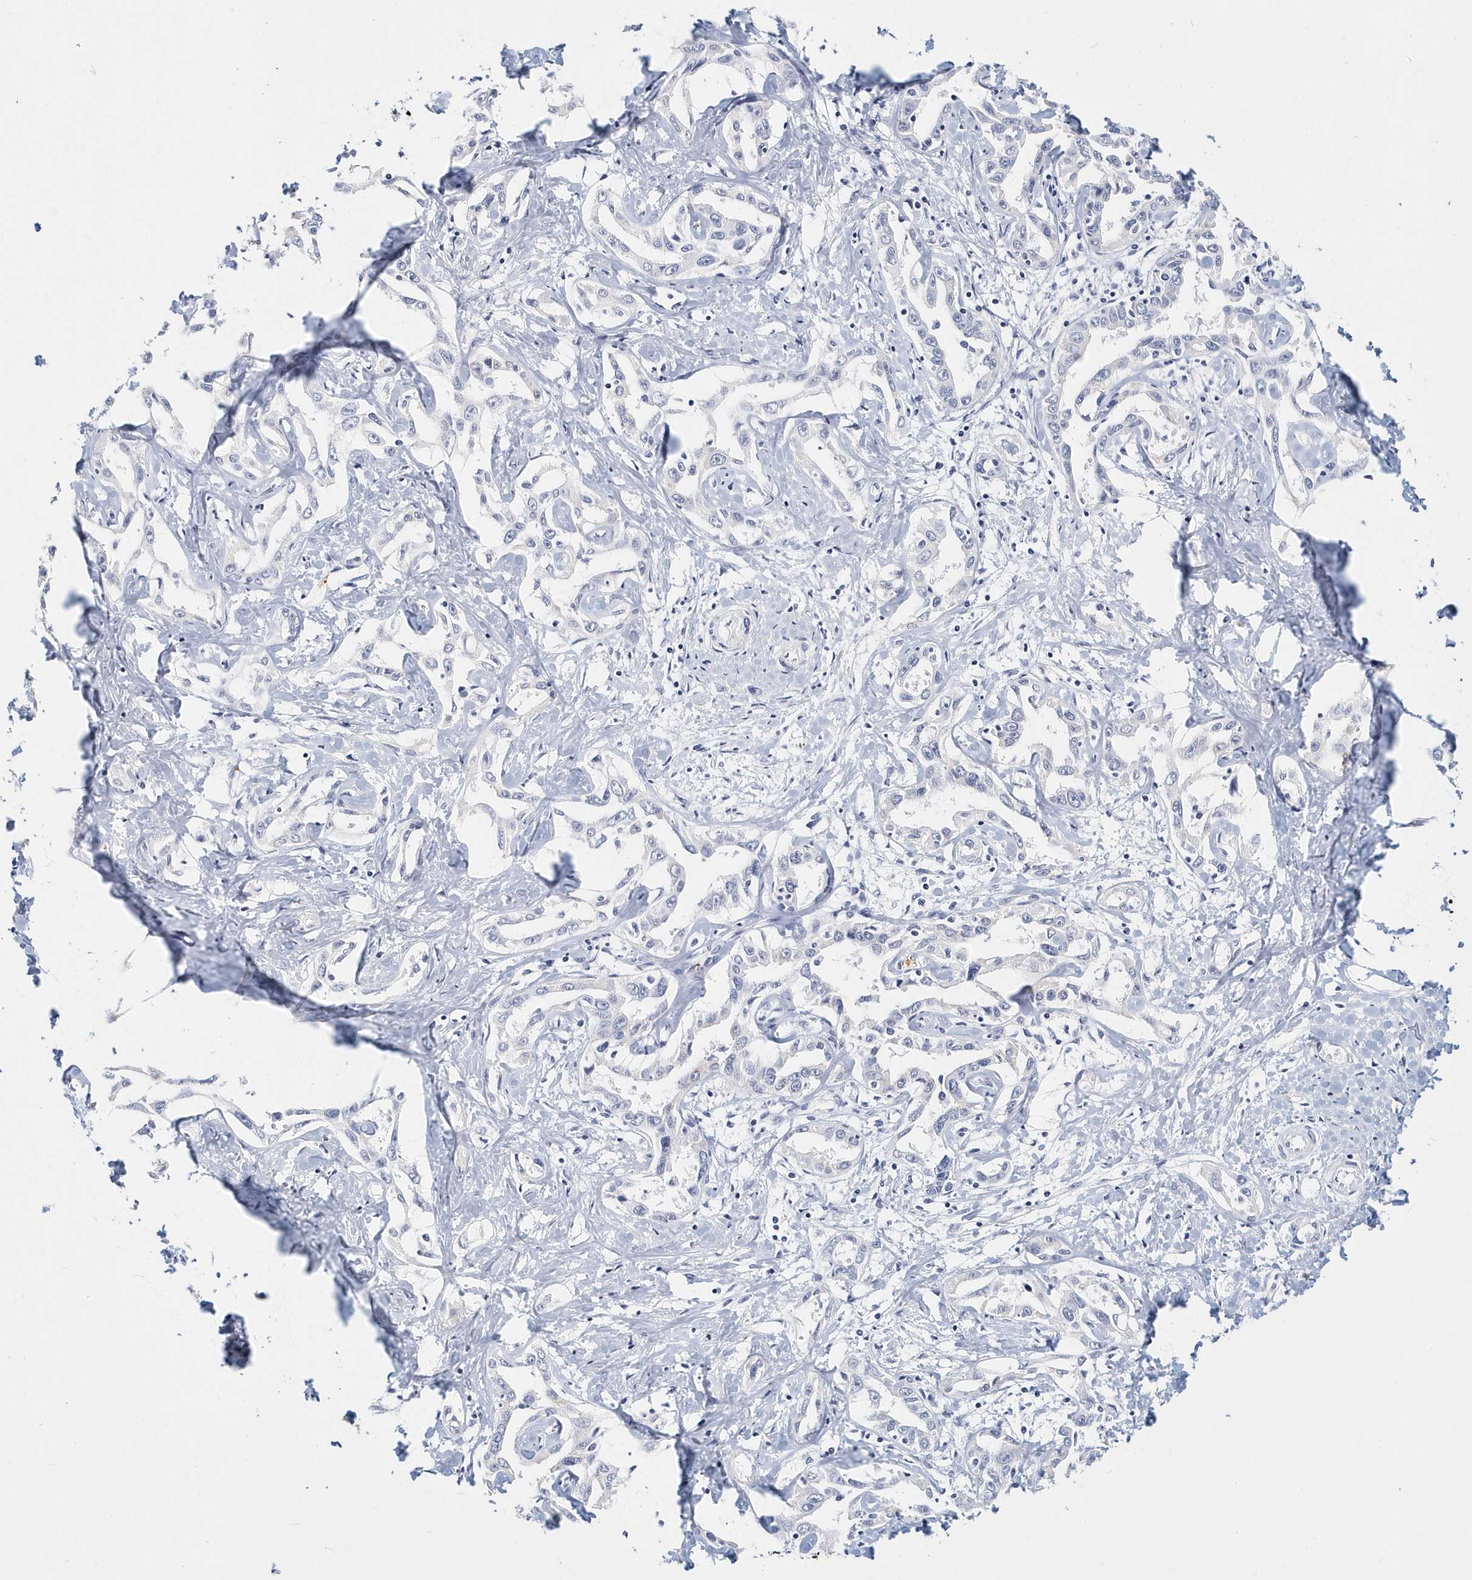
{"staining": {"intensity": "negative", "quantity": "none", "location": "none"}, "tissue": "liver cancer", "cell_type": "Tumor cells", "image_type": "cancer", "snomed": [{"axis": "morphology", "description": "Cholangiocarcinoma"}, {"axis": "topography", "description": "Liver"}], "caption": "Immunohistochemical staining of liver cancer (cholangiocarcinoma) reveals no significant expression in tumor cells.", "gene": "ITGA2B", "patient": {"sex": "male", "age": 59}}